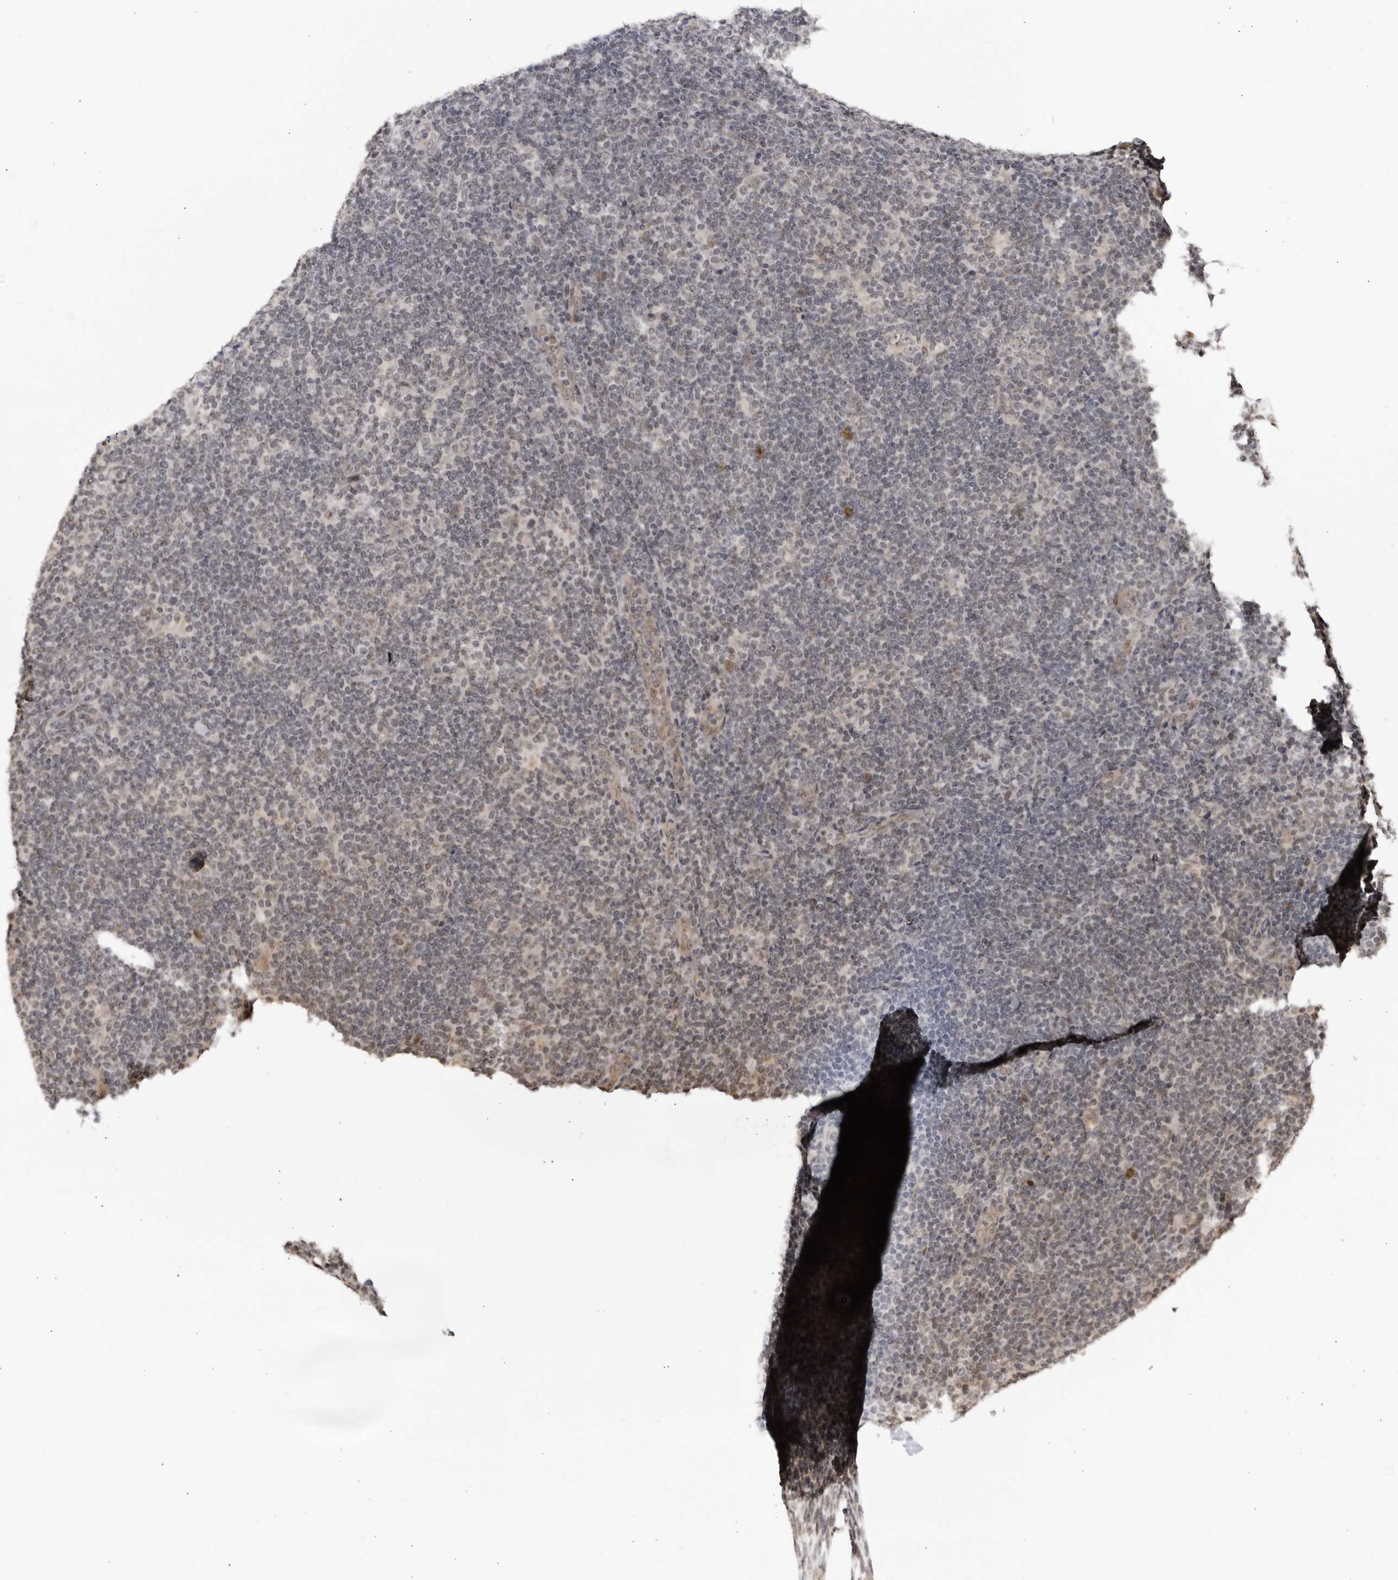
{"staining": {"intensity": "negative", "quantity": "none", "location": "none"}, "tissue": "lymphoma", "cell_type": "Tumor cells", "image_type": "cancer", "snomed": [{"axis": "morphology", "description": "Hodgkin's disease, NOS"}, {"axis": "topography", "description": "Lymph node"}], "caption": "Tumor cells show no significant positivity in lymphoma. (DAB (3,3'-diaminobenzidine) immunohistochemistry (IHC) with hematoxylin counter stain).", "gene": "RASGEF1C", "patient": {"sex": "female", "age": 57}}